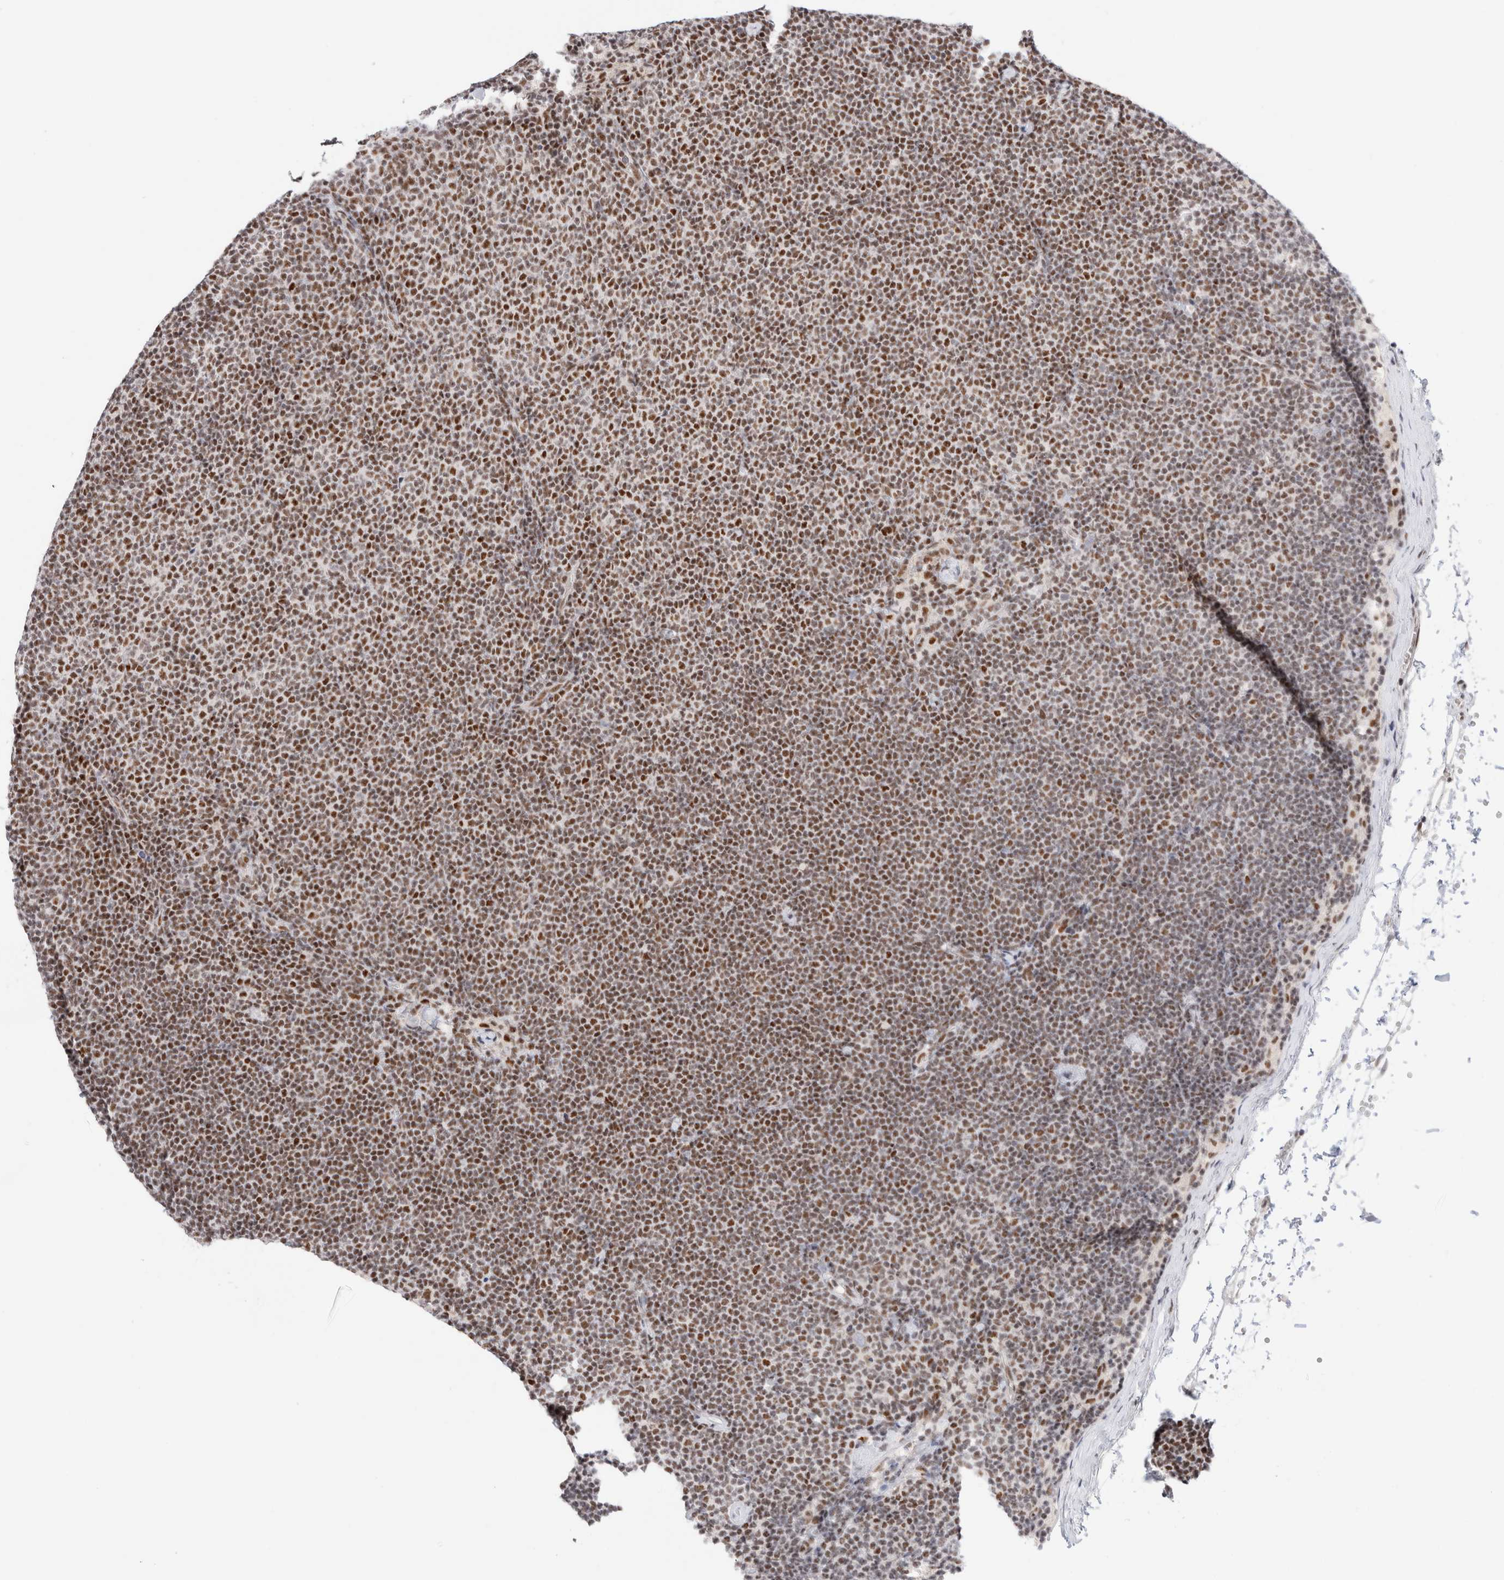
{"staining": {"intensity": "moderate", "quantity": ">75%", "location": "nuclear"}, "tissue": "lymphoma", "cell_type": "Tumor cells", "image_type": "cancer", "snomed": [{"axis": "morphology", "description": "Malignant lymphoma, non-Hodgkin's type, Low grade"}, {"axis": "topography", "description": "Lymph node"}], "caption": "The image exhibits staining of lymphoma, revealing moderate nuclear protein expression (brown color) within tumor cells.", "gene": "ZNF282", "patient": {"sex": "female", "age": 53}}